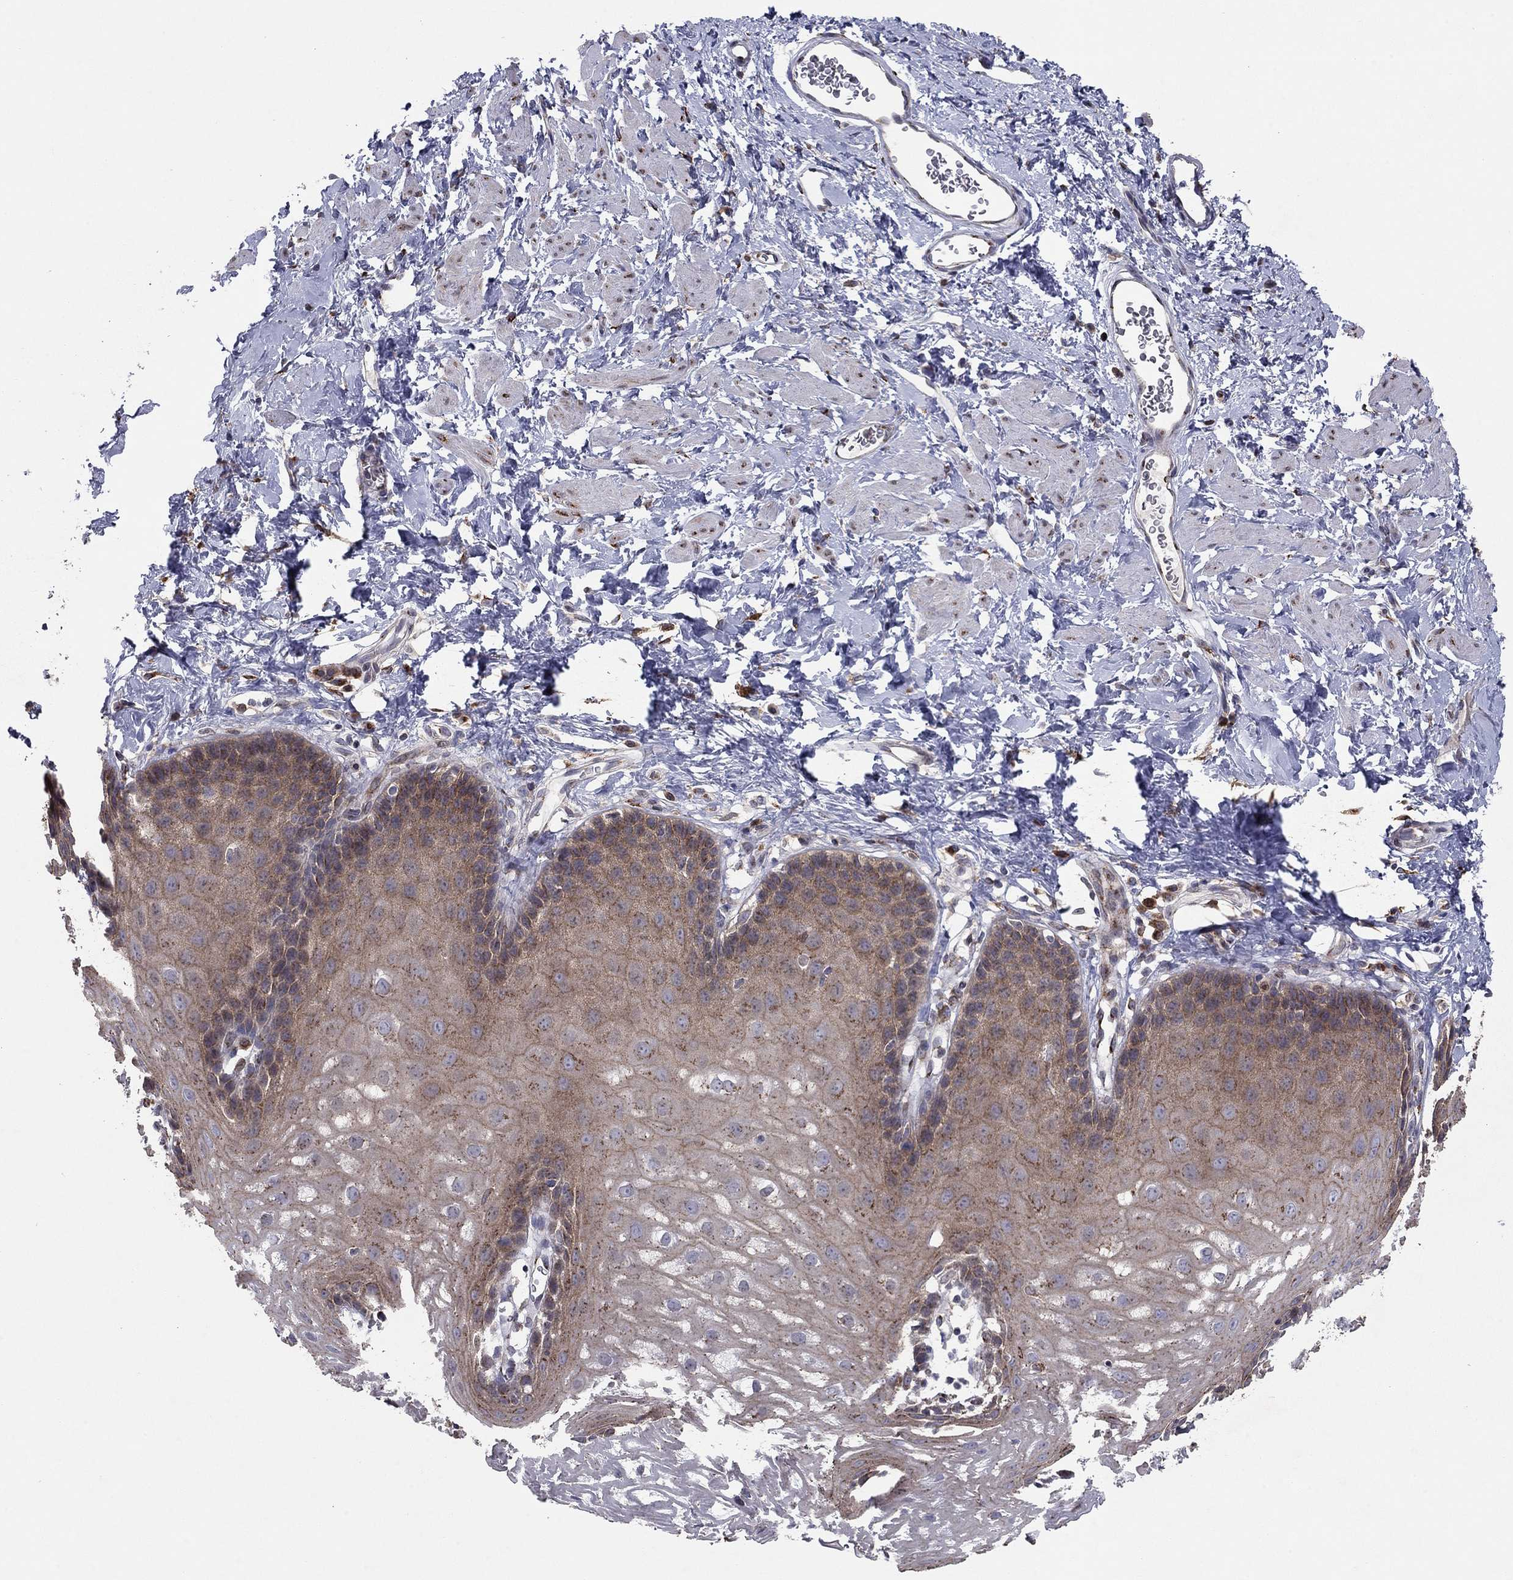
{"staining": {"intensity": "moderate", "quantity": "<25%", "location": "cytoplasmic/membranous"}, "tissue": "esophagus", "cell_type": "Squamous epithelial cells", "image_type": "normal", "snomed": [{"axis": "morphology", "description": "Normal tissue, NOS"}, {"axis": "topography", "description": "Esophagus"}], "caption": "Squamous epithelial cells show moderate cytoplasmic/membranous expression in about <25% of cells in unremarkable esophagus. The protein is stained brown, and the nuclei are stained in blue (DAB (3,3'-diaminobenzidine) IHC with brightfield microscopy, high magnification).", "gene": "YIF1A", "patient": {"sex": "male", "age": 64}}